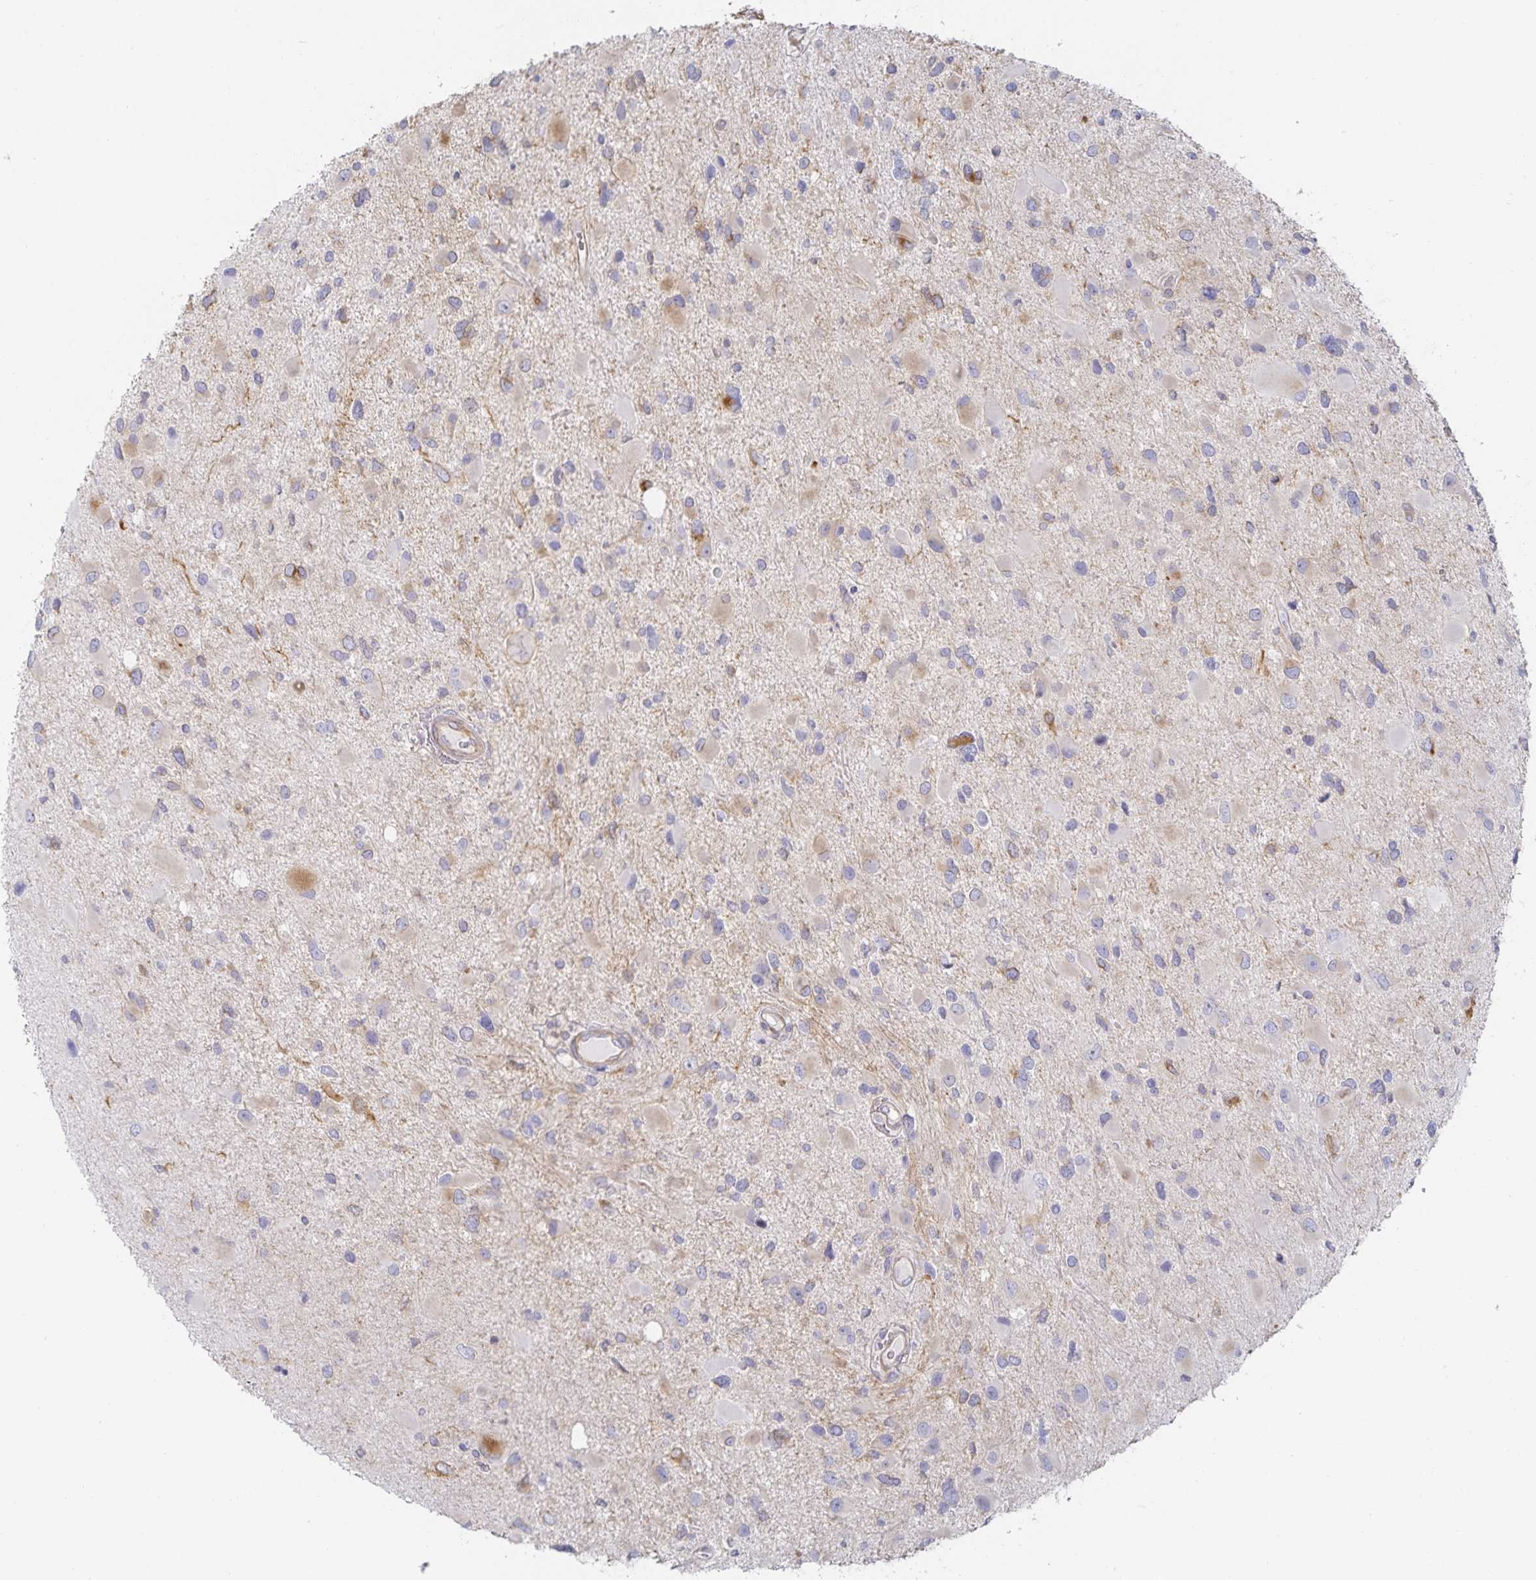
{"staining": {"intensity": "weak", "quantity": "<25%", "location": "cytoplasmic/membranous"}, "tissue": "glioma", "cell_type": "Tumor cells", "image_type": "cancer", "snomed": [{"axis": "morphology", "description": "Glioma, malignant, Low grade"}, {"axis": "topography", "description": "Brain"}], "caption": "There is no significant expression in tumor cells of glioma.", "gene": "SFTPA1", "patient": {"sex": "female", "age": 32}}